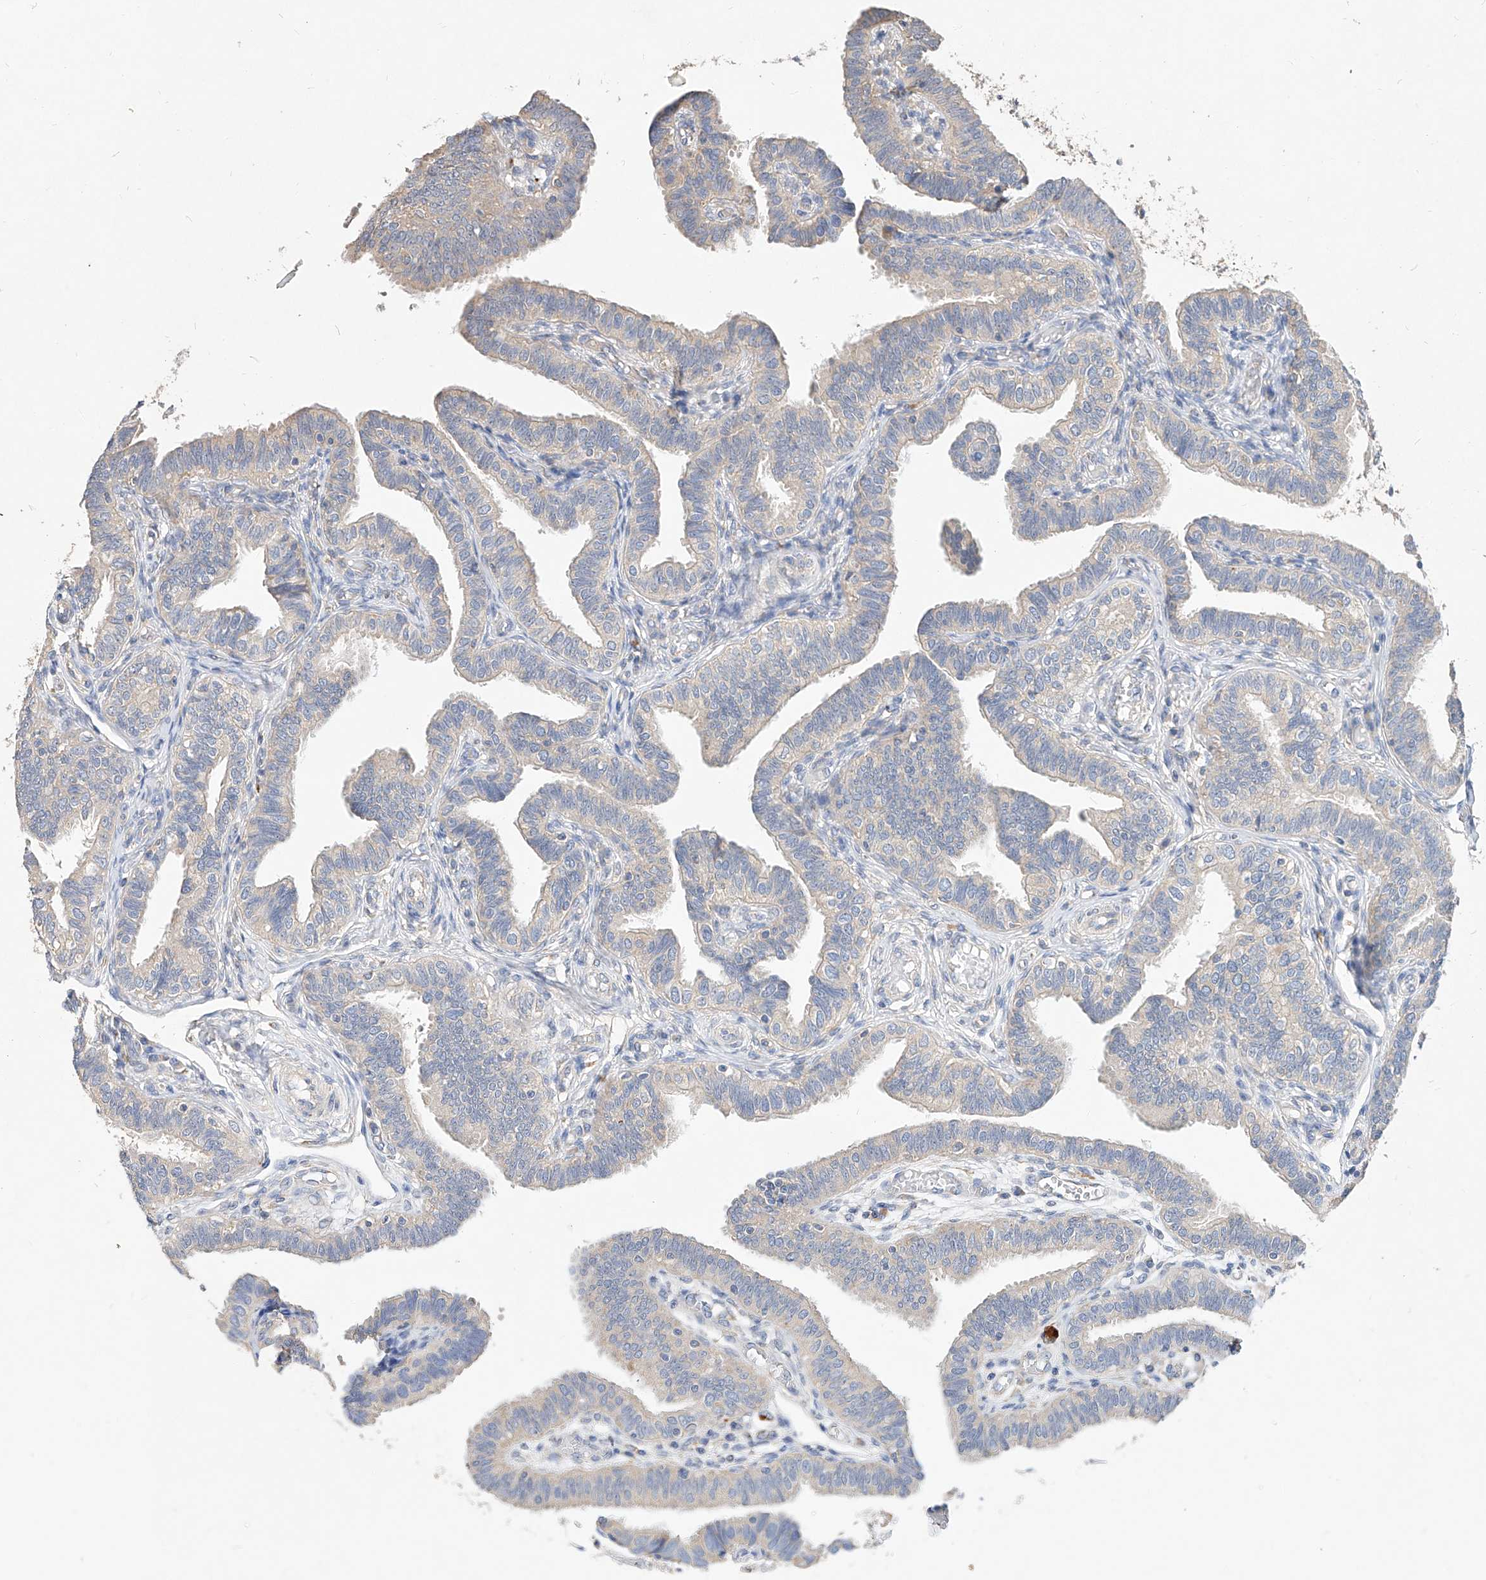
{"staining": {"intensity": "negative", "quantity": "none", "location": "none"}, "tissue": "fallopian tube", "cell_type": "Glandular cells", "image_type": "normal", "snomed": [{"axis": "morphology", "description": "Normal tissue, NOS"}, {"axis": "topography", "description": "Fallopian tube"}], "caption": "Immunohistochemical staining of normal fallopian tube shows no significant staining in glandular cells.", "gene": "AMD1", "patient": {"sex": "female", "age": 39}}